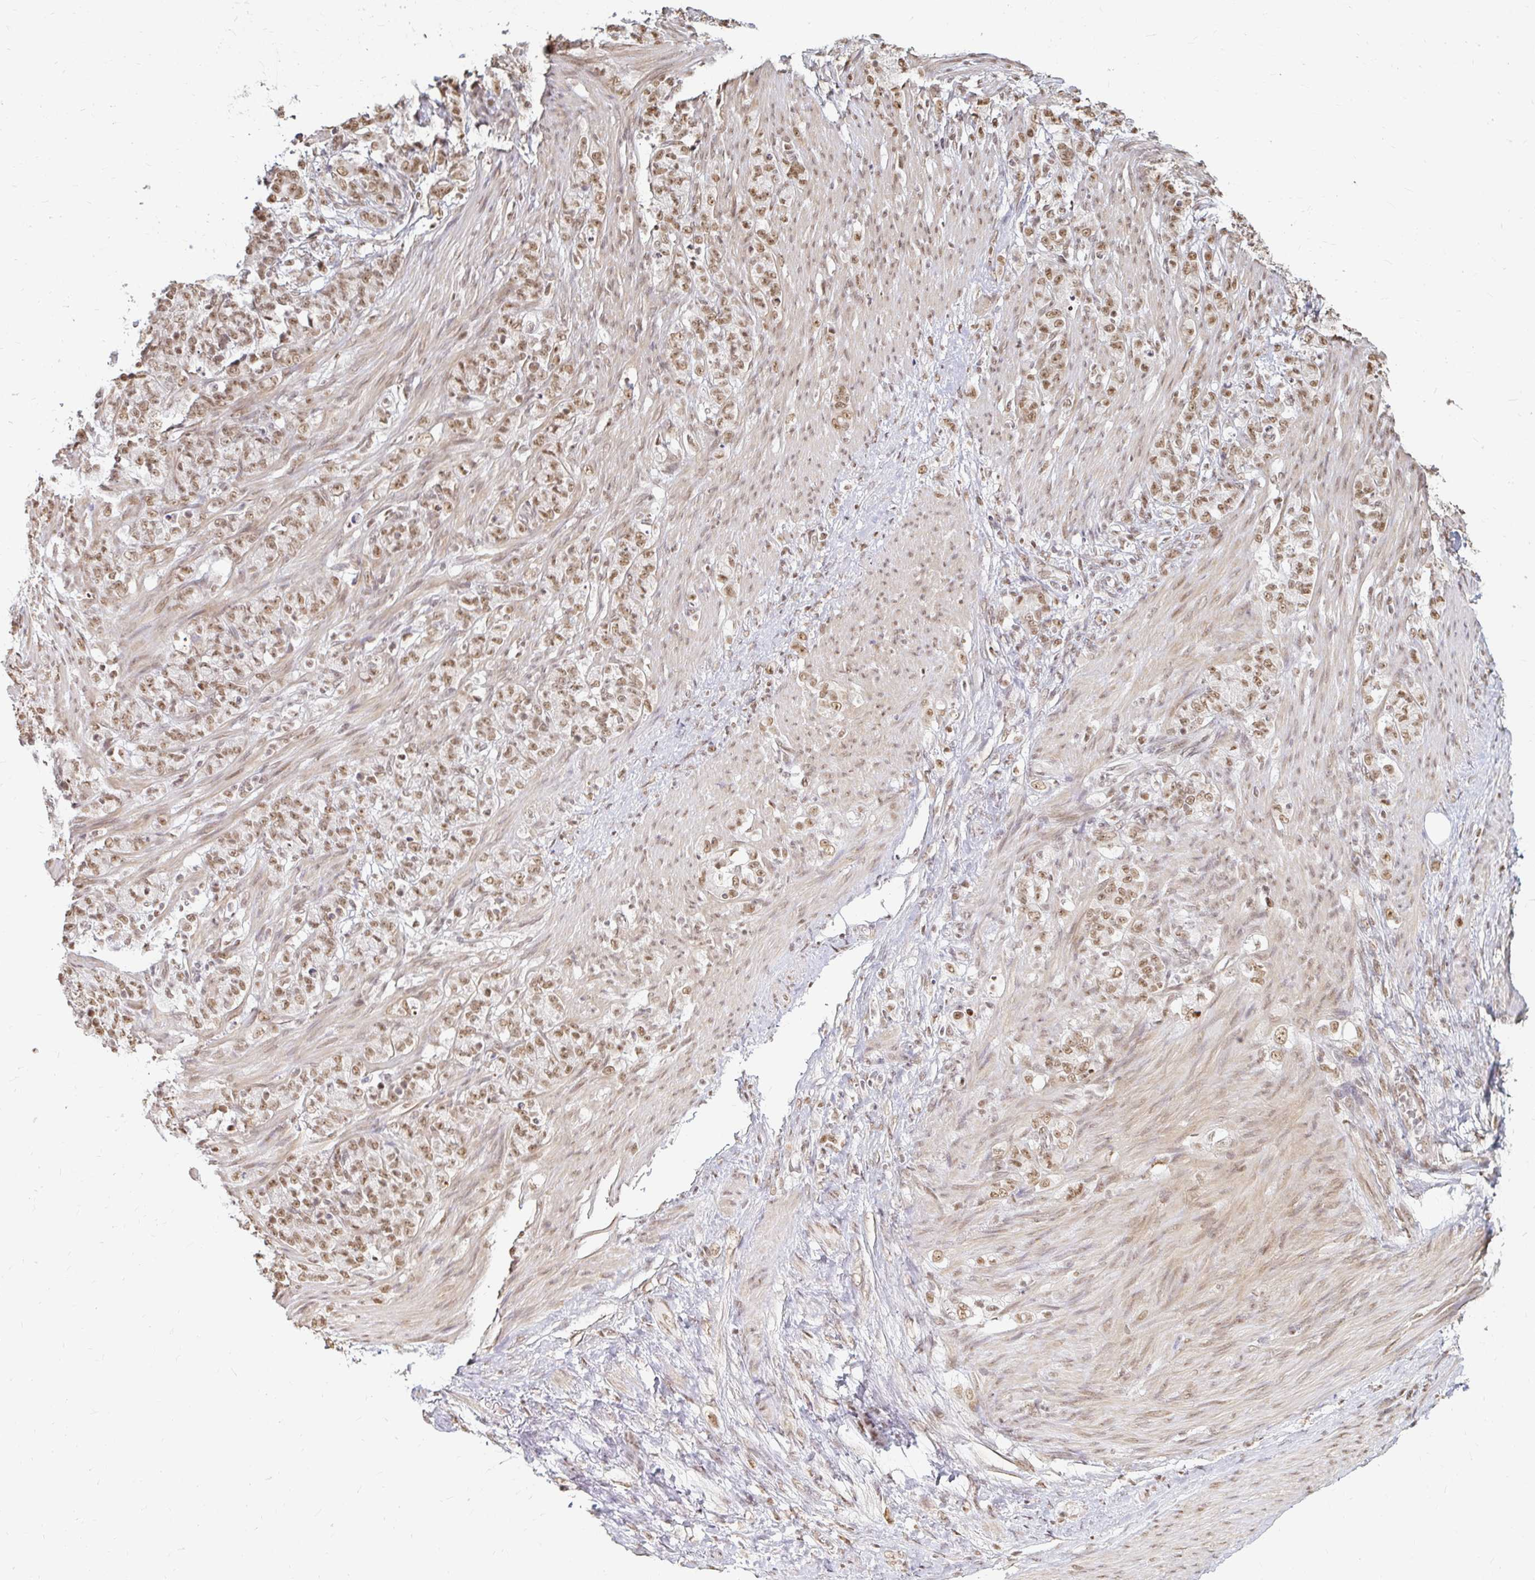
{"staining": {"intensity": "moderate", "quantity": ">75%", "location": "nuclear"}, "tissue": "stomach cancer", "cell_type": "Tumor cells", "image_type": "cancer", "snomed": [{"axis": "morphology", "description": "Adenocarcinoma, NOS"}, {"axis": "topography", "description": "Stomach"}], "caption": "Immunohistochemical staining of adenocarcinoma (stomach) exhibits moderate nuclear protein staining in about >75% of tumor cells. Immunohistochemistry stains the protein of interest in brown and the nuclei are stained blue.", "gene": "HNRNPU", "patient": {"sex": "female", "age": 79}}